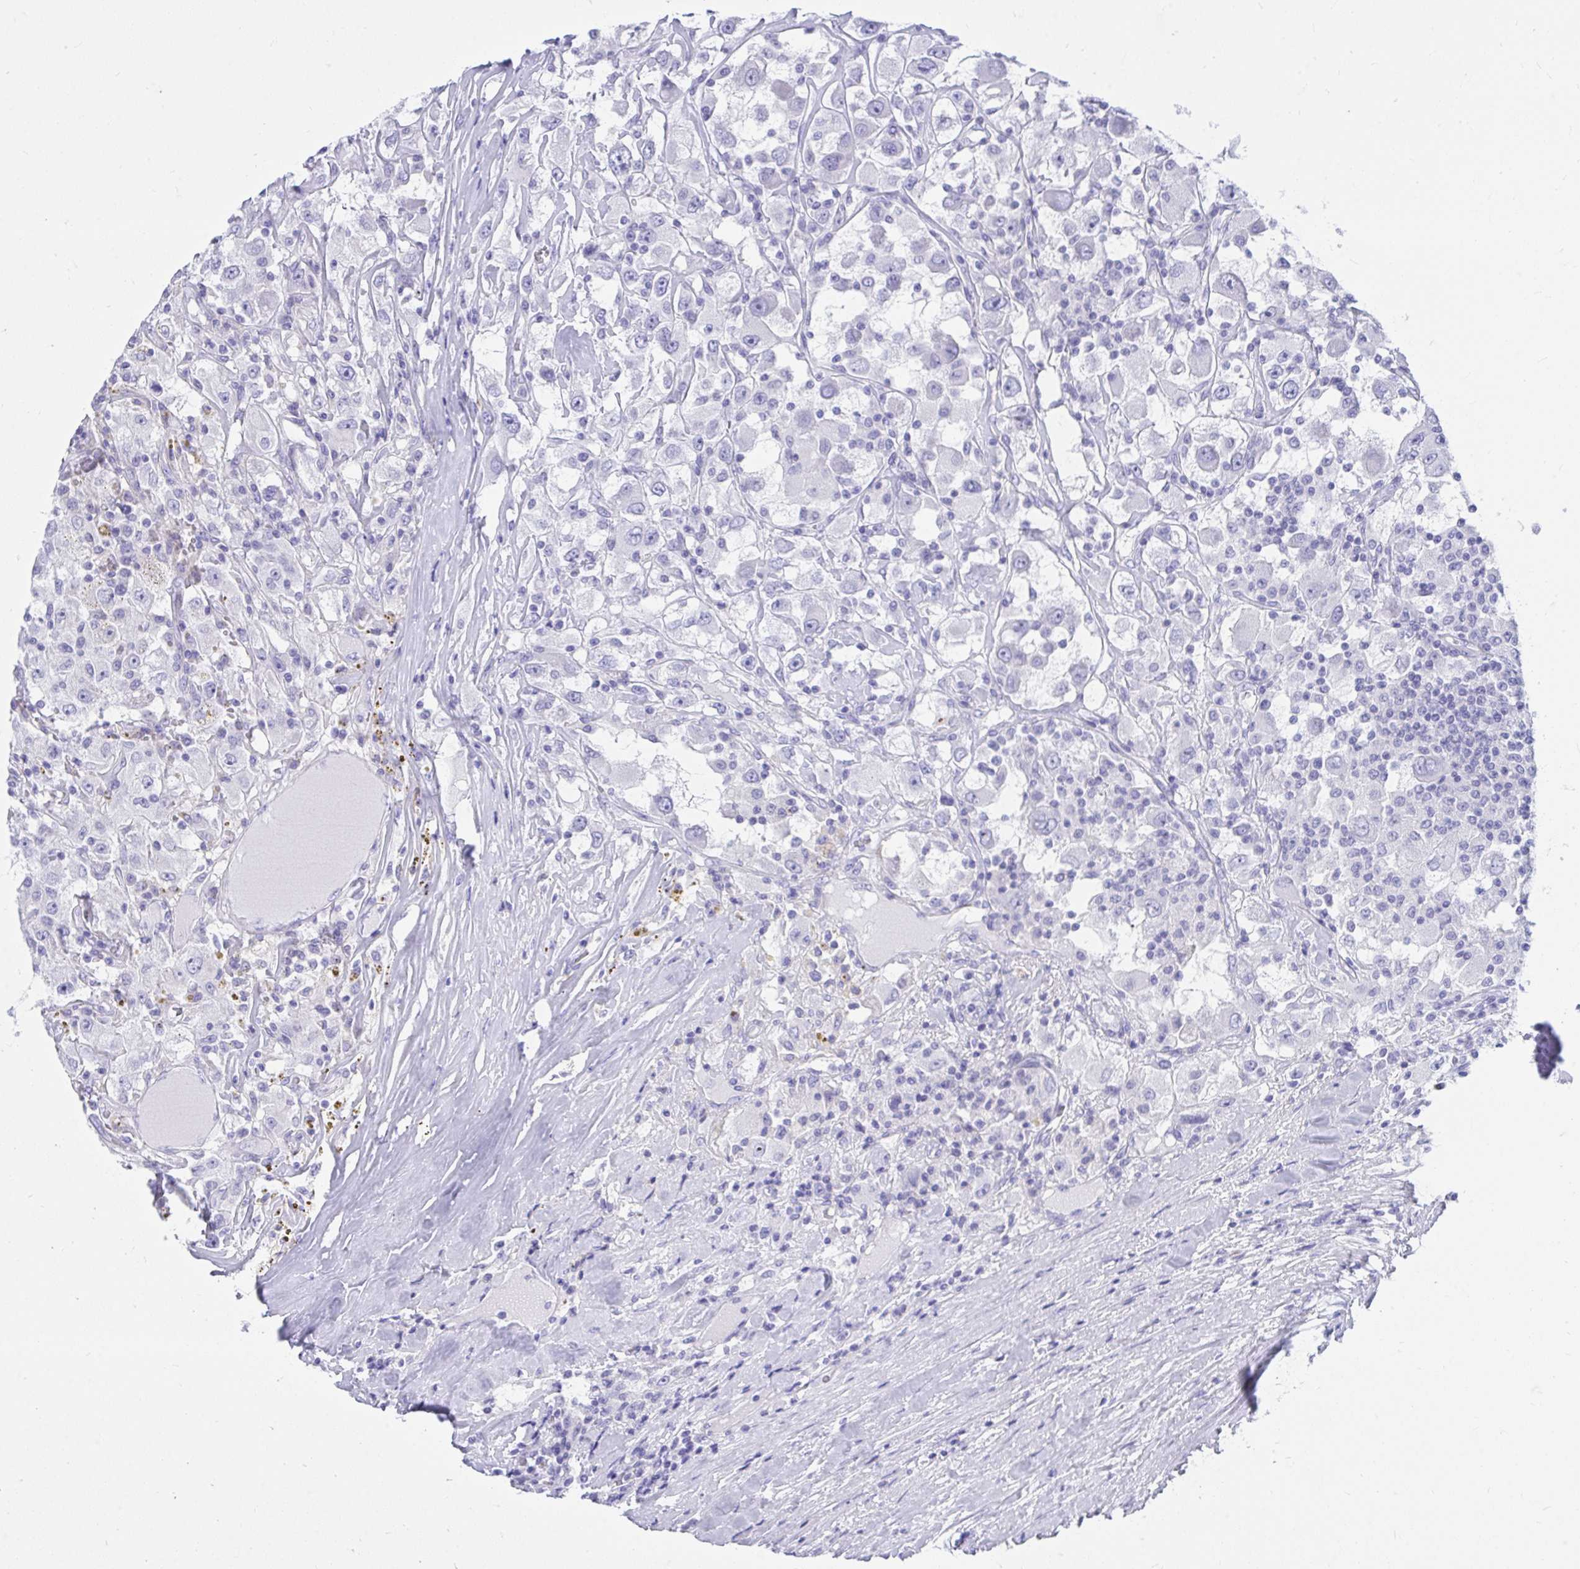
{"staining": {"intensity": "negative", "quantity": "none", "location": "none"}, "tissue": "renal cancer", "cell_type": "Tumor cells", "image_type": "cancer", "snomed": [{"axis": "morphology", "description": "Adenocarcinoma, NOS"}, {"axis": "topography", "description": "Kidney"}], "caption": "Human renal adenocarcinoma stained for a protein using immunohistochemistry (IHC) shows no staining in tumor cells.", "gene": "SHISA8", "patient": {"sex": "female", "age": 67}}